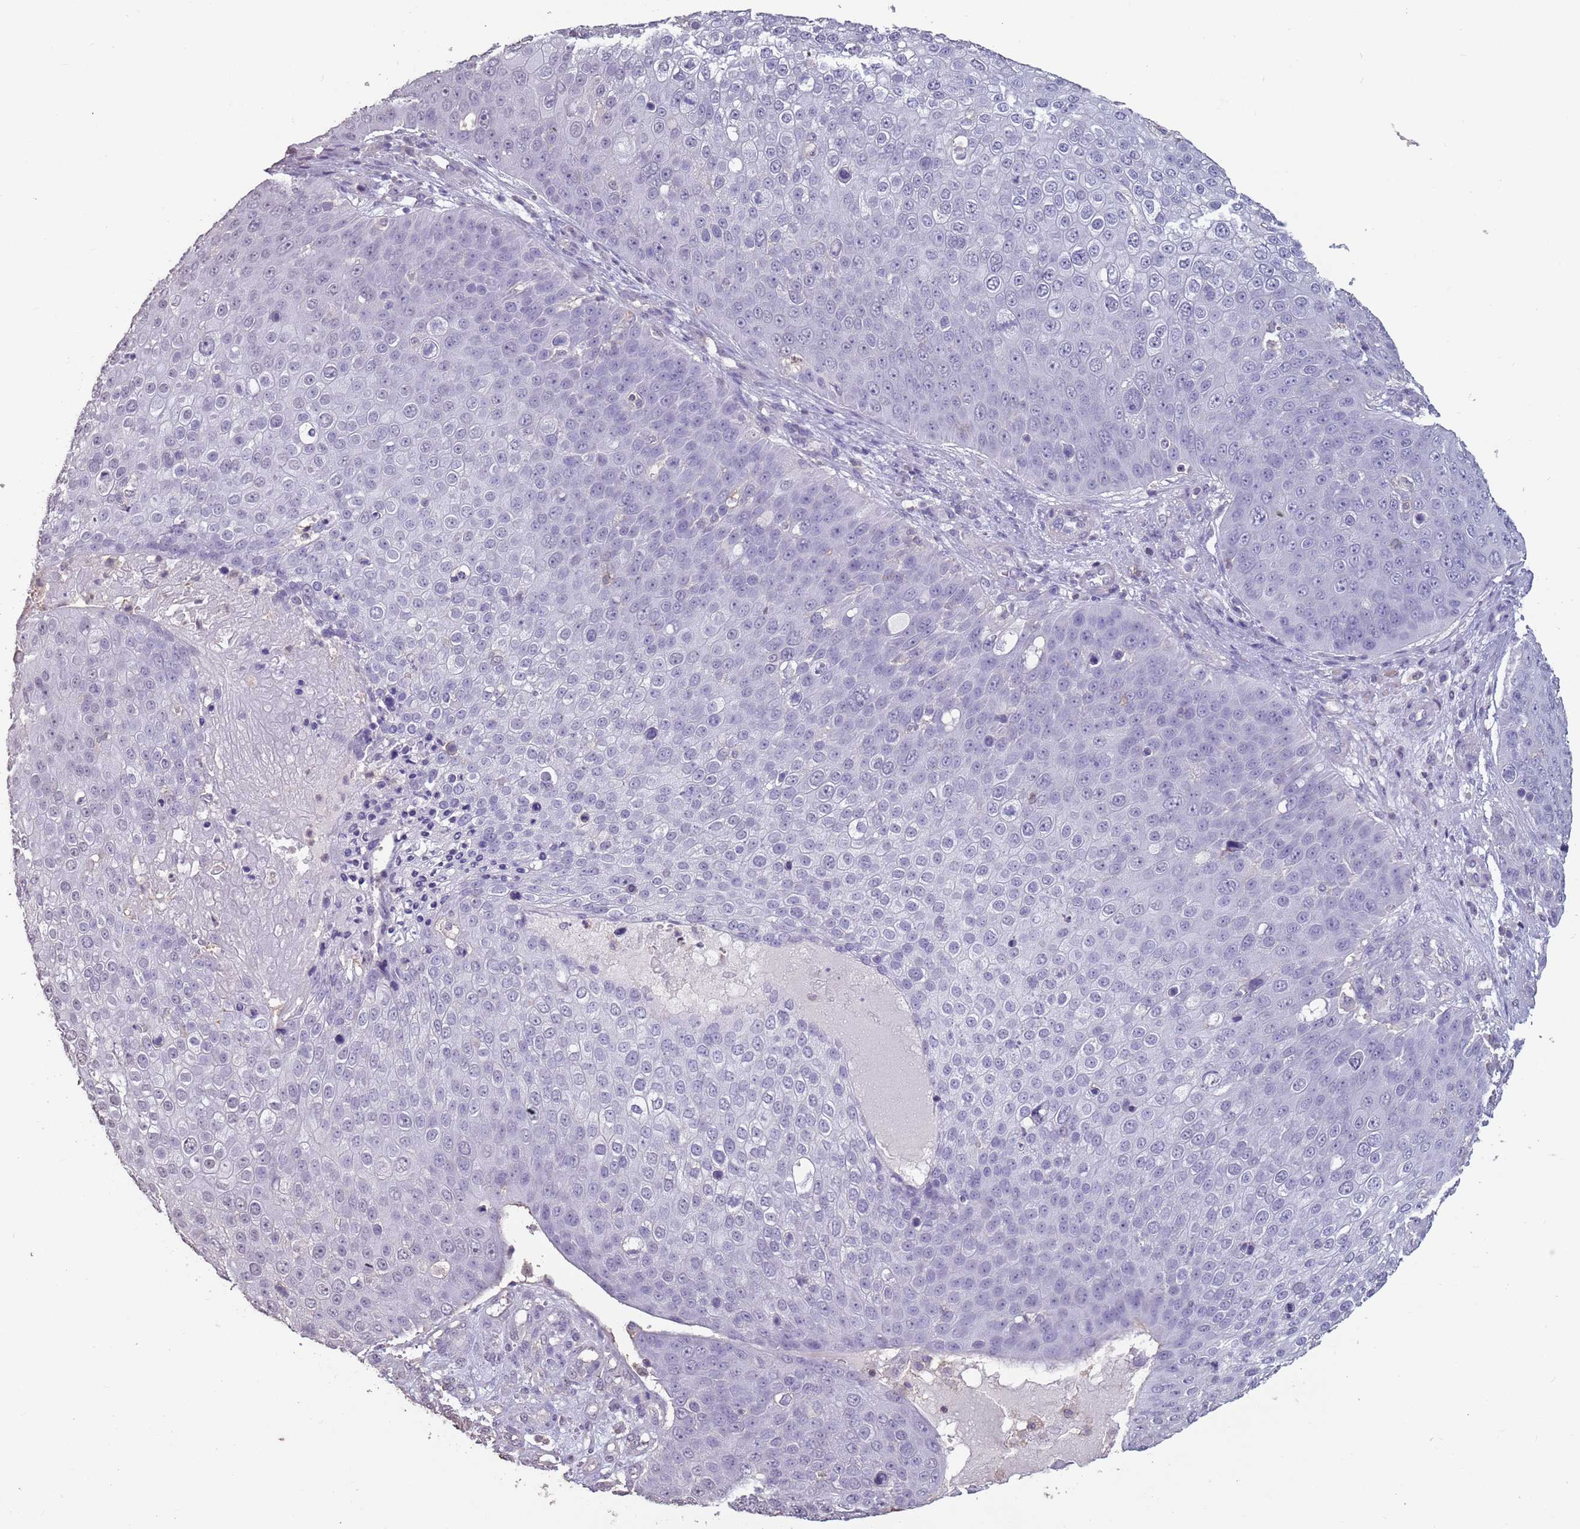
{"staining": {"intensity": "negative", "quantity": "none", "location": "none"}, "tissue": "skin cancer", "cell_type": "Tumor cells", "image_type": "cancer", "snomed": [{"axis": "morphology", "description": "Squamous cell carcinoma, NOS"}, {"axis": "topography", "description": "Skin"}], "caption": "Protein analysis of skin squamous cell carcinoma reveals no significant positivity in tumor cells.", "gene": "SUN5", "patient": {"sex": "male", "age": 71}}